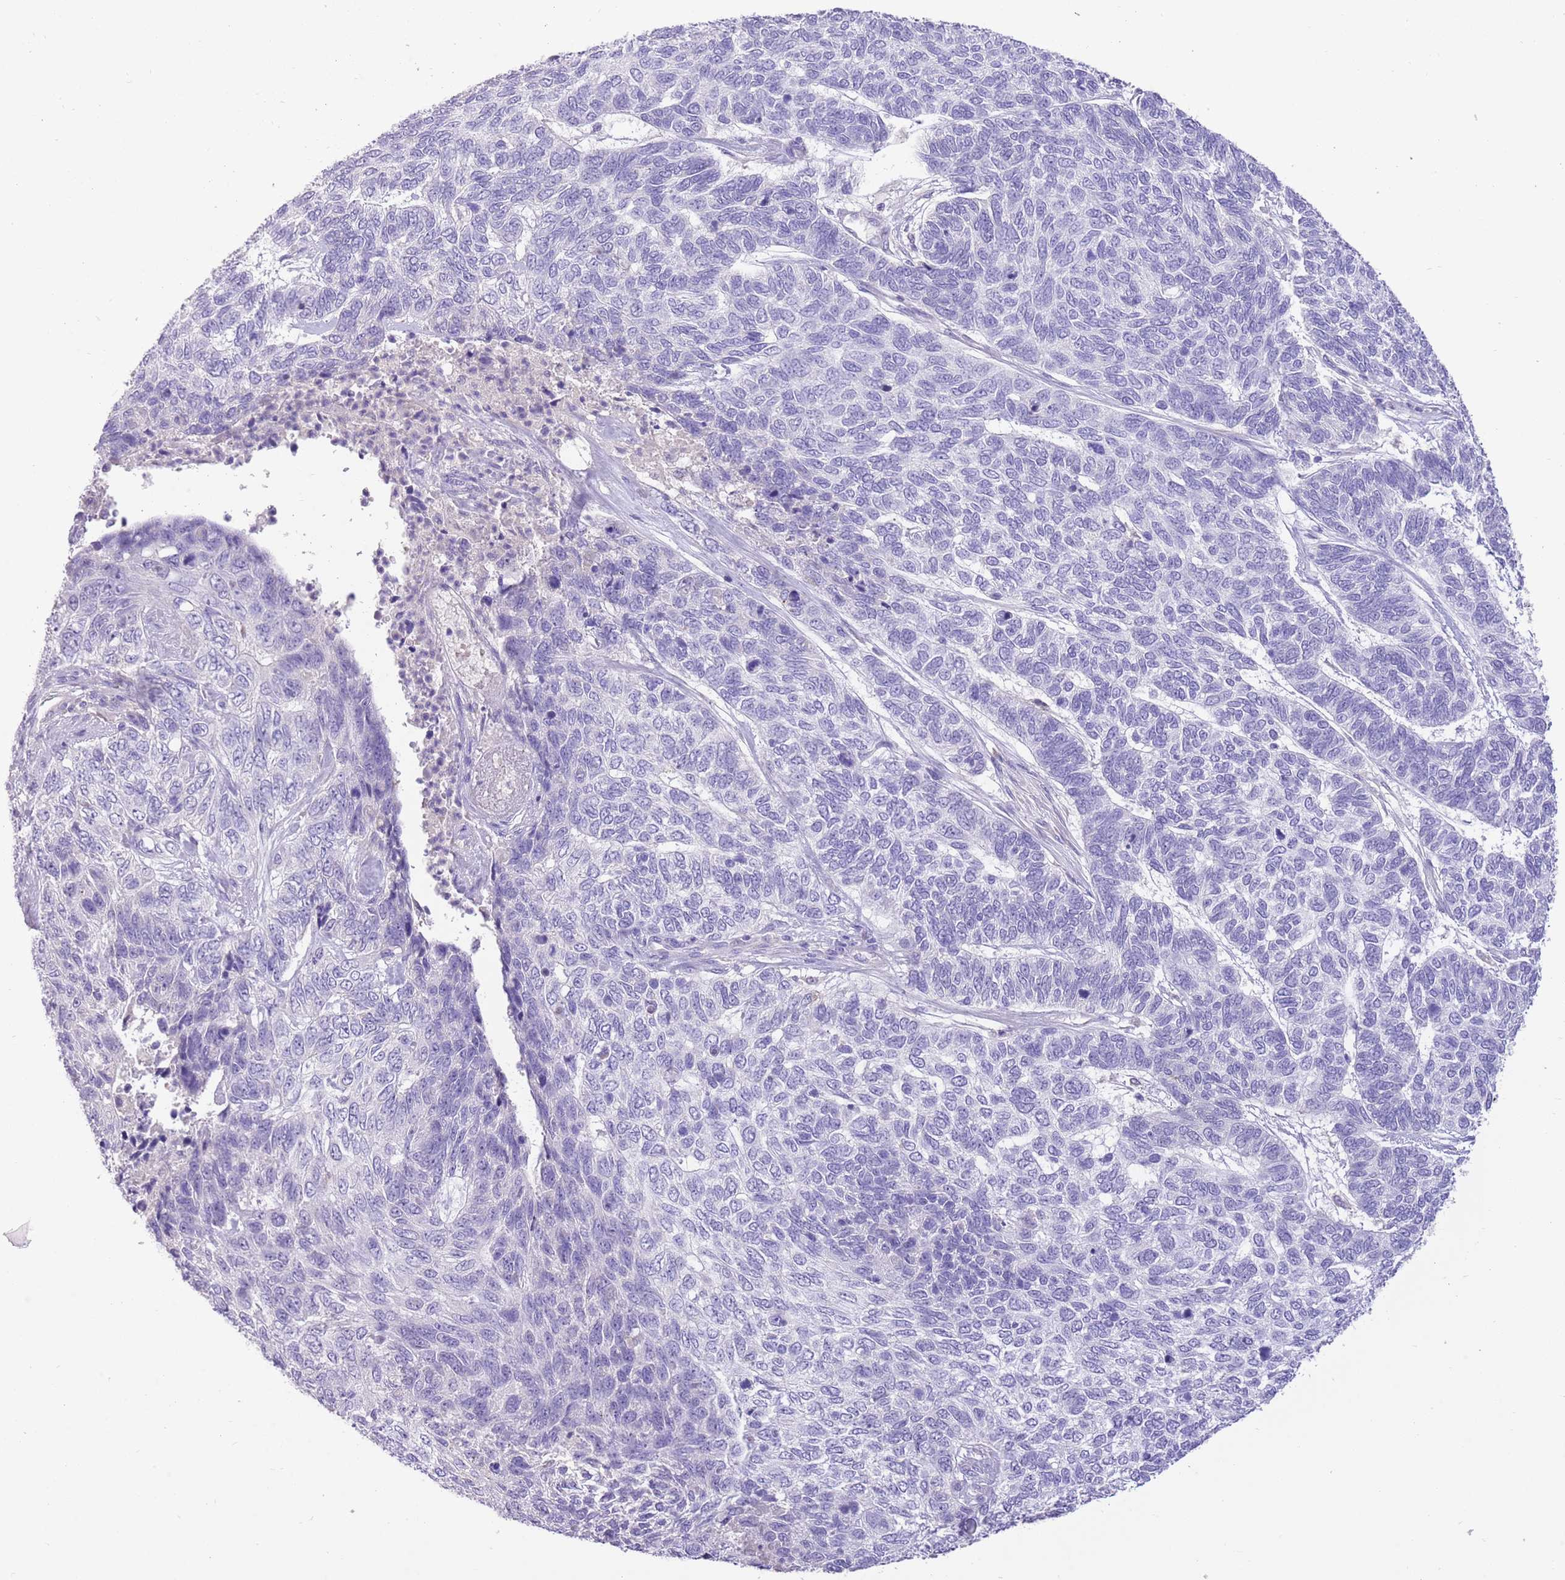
{"staining": {"intensity": "negative", "quantity": "none", "location": "none"}, "tissue": "skin cancer", "cell_type": "Tumor cells", "image_type": "cancer", "snomed": [{"axis": "morphology", "description": "Basal cell carcinoma"}, {"axis": "topography", "description": "Skin"}], "caption": "Immunohistochemical staining of human skin cancer shows no significant staining in tumor cells. Nuclei are stained in blue.", "gene": "SFTPA1", "patient": {"sex": "female", "age": 65}}